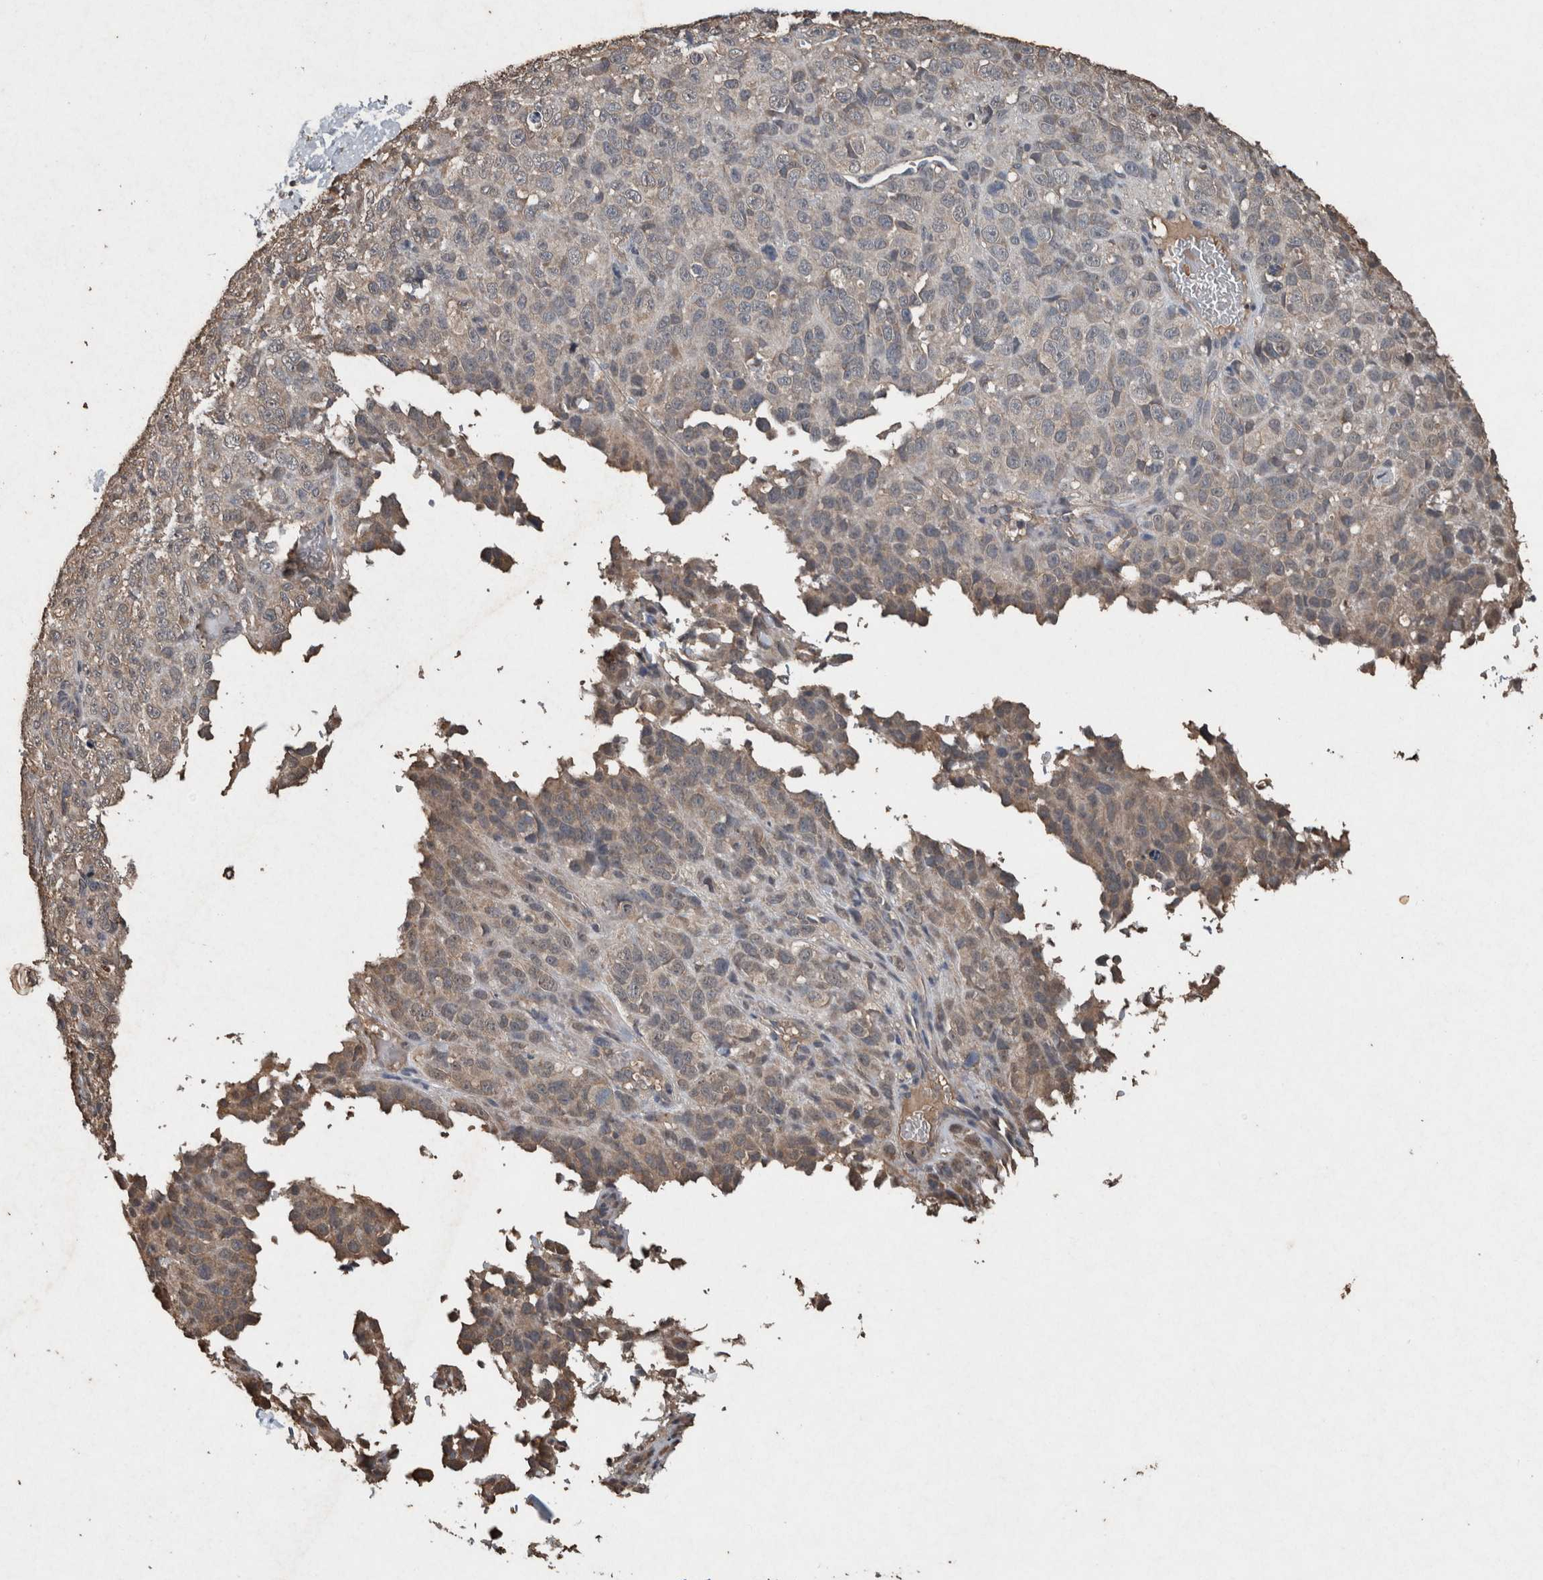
{"staining": {"intensity": "moderate", "quantity": "<25%", "location": "cytoplasmic/membranous"}, "tissue": "melanoma", "cell_type": "Tumor cells", "image_type": "cancer", "snomed": [{"axis": "morphology", "description": "Malignant melanoma, Metastatic site"}, {"axis": "topography", "description": "Skin"}], "caption": "This histopathology image shows immunohistochemistry staining of human malignant melanoma (metastatic site), with low moderate cytoplasmic/membranous staining in approximately <25% of tumor cells.", "gene": "FGFRL1", "patient": {"sex": "female", "age": 72}}